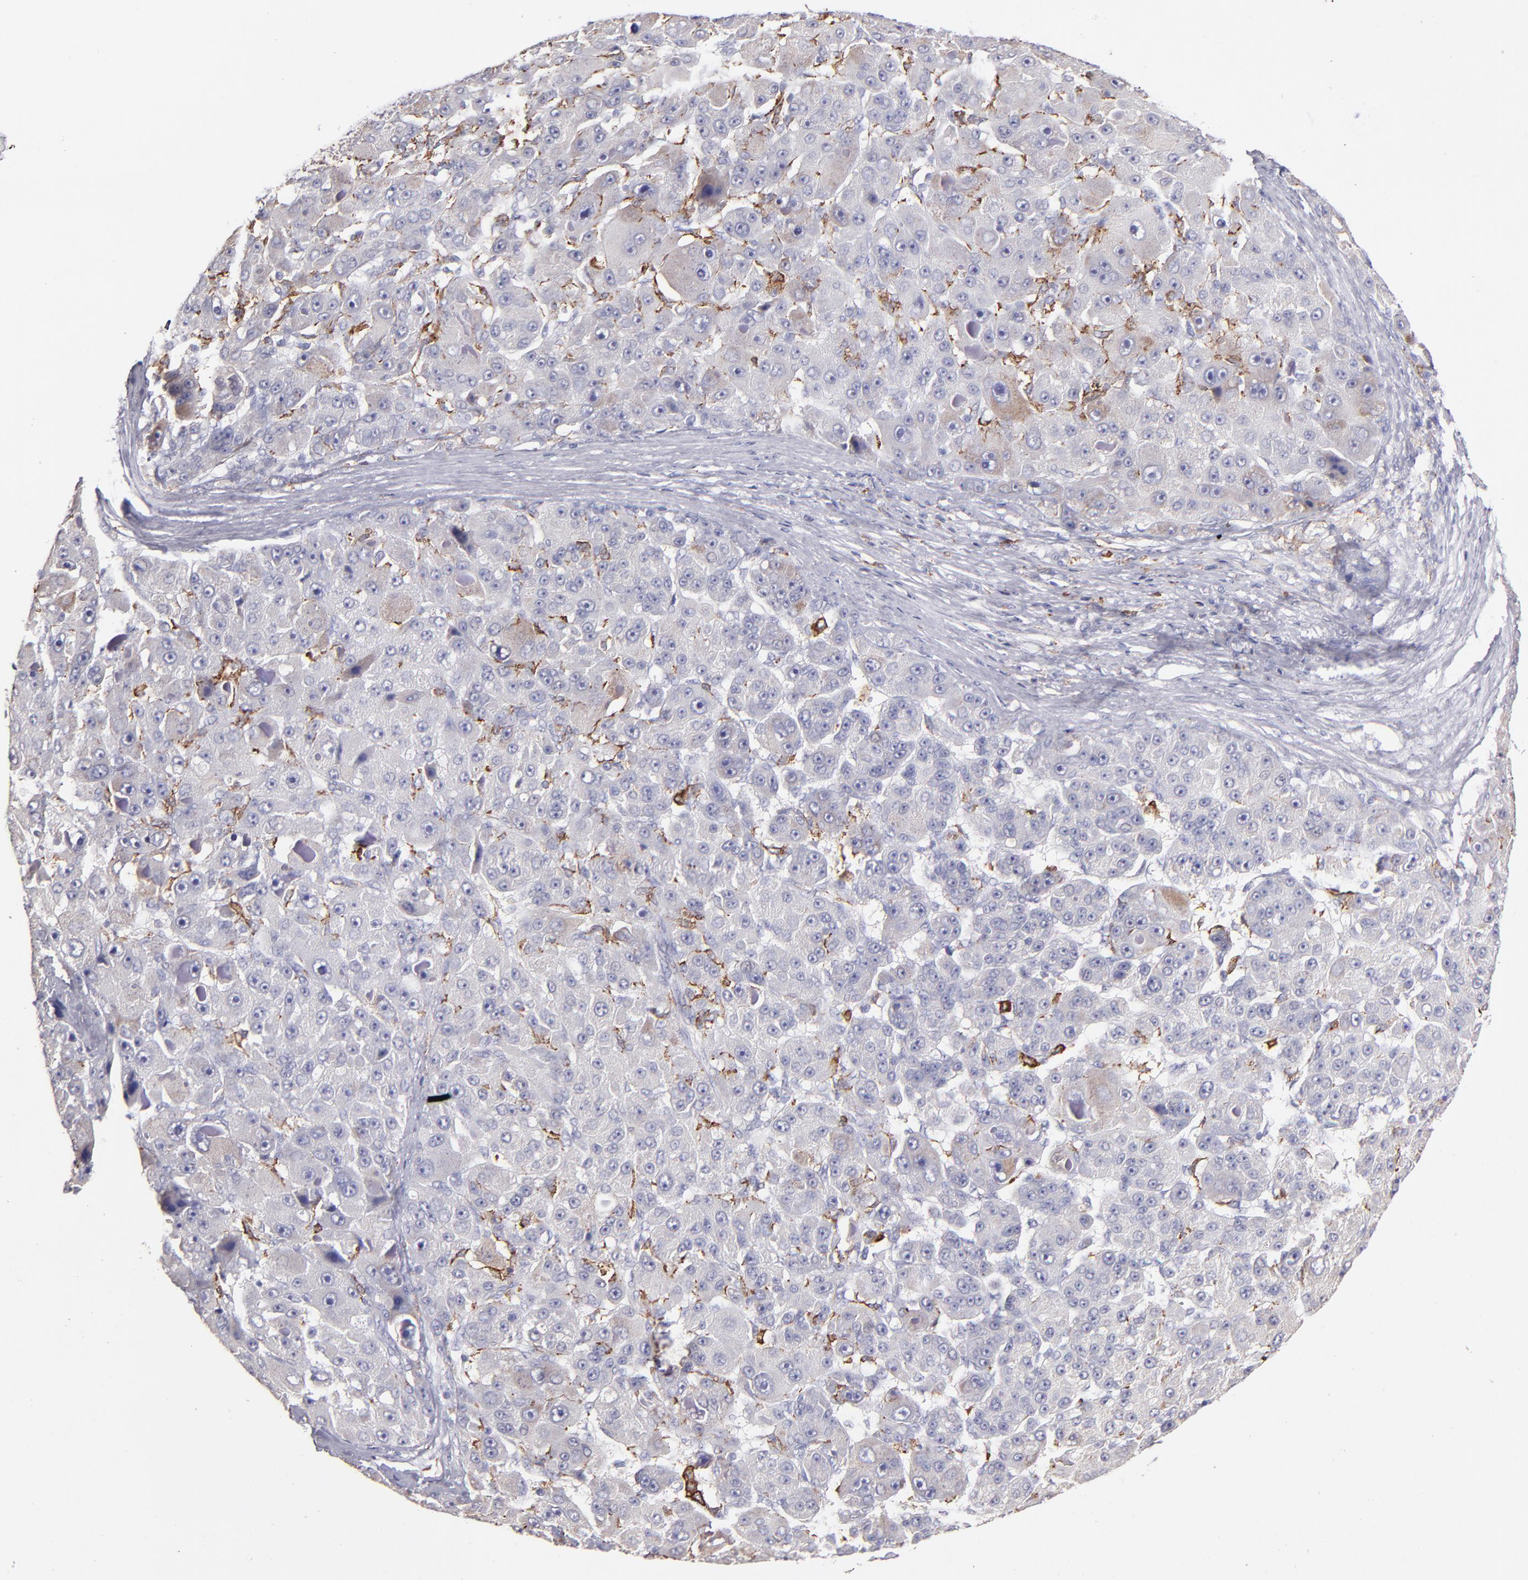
{"staining": {"intensity": "weak", "quantity": "<25%", "location": "cytoplasmic/membranous"}, "tissue": "liver cancer", "cell_type": "Tumor cells", "image_type": "cancer", "snomed": [{"axis": "morphology", "description": "Carcinoma, Hepatocellular, NOS"}, {"axis": "topography", "description": "Liver"}], "caption": "DAB immunohistochemical staining of human liver hepatocellular carcinoma displays no significant positivity in tumor cells.", "gene": "GLDC", "patient": {"sex": "male", "age": 76}}